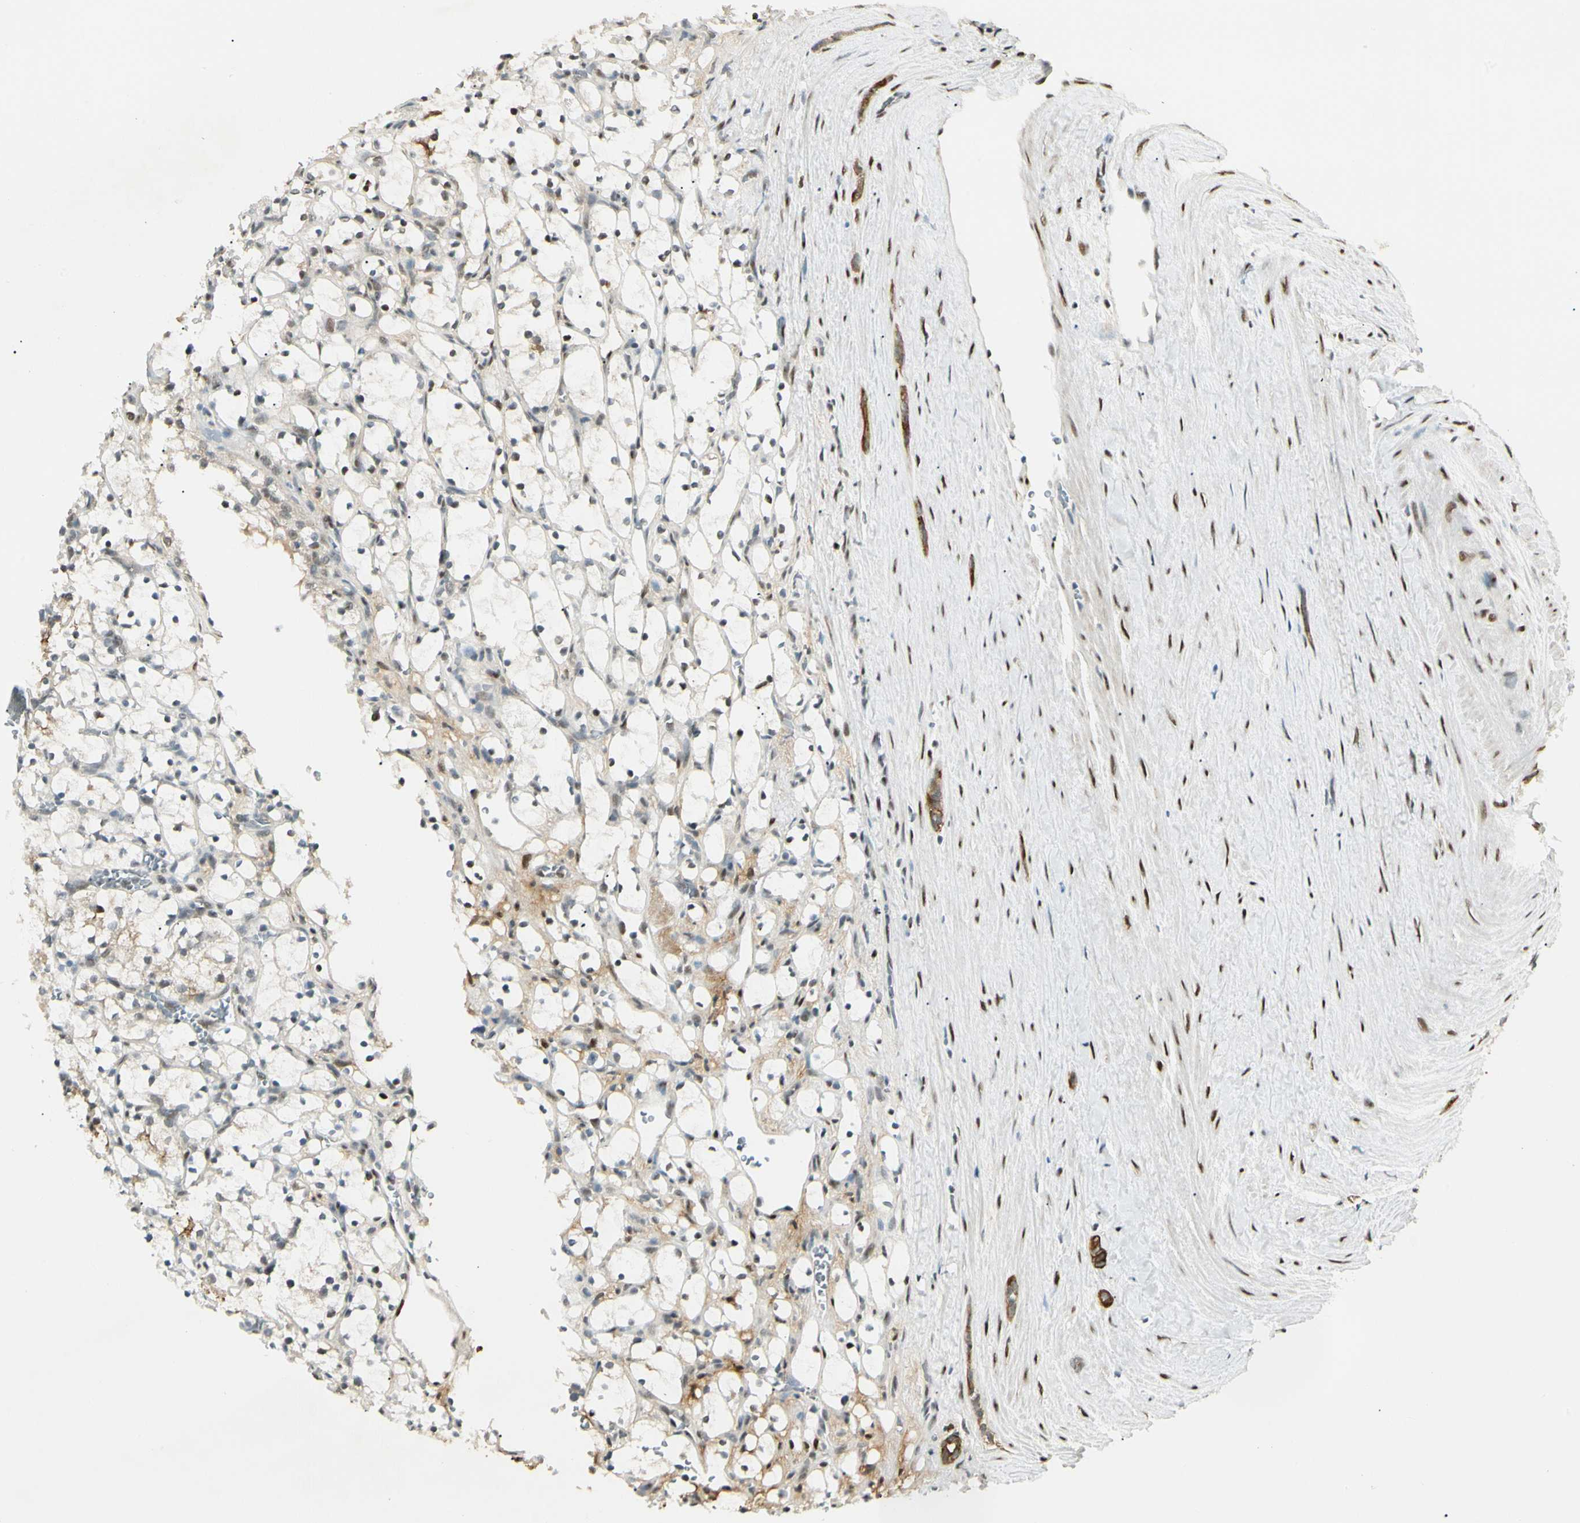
{"staining": {"intensity": "moderate", "quantity": "<25%", "location": "cytoplasmic/membranous,nuclear"}, "tissue": "renal cancer", "cell_type": "Tumor cells", "image_type": "cancer", "snomed": [{"axis": "morphology", "description": "Adenocarcinoma, NOS"}, {"axis": "topography", "description": "Kidney"}], "caption": "Immunohistochemical staining of human renal cancer reveals low levels of moderate cytoplasmic/membranous and nuclear expression in about <25% of tumor cells. The protein is stained brown, and the nuclei are stained in blue (DAB (3,3'-diaminobenzidine) IHC with brightfield microscopy, high magnification).", "gene": "ATXN1", "patient": {"sex": "female", "age": 69}}